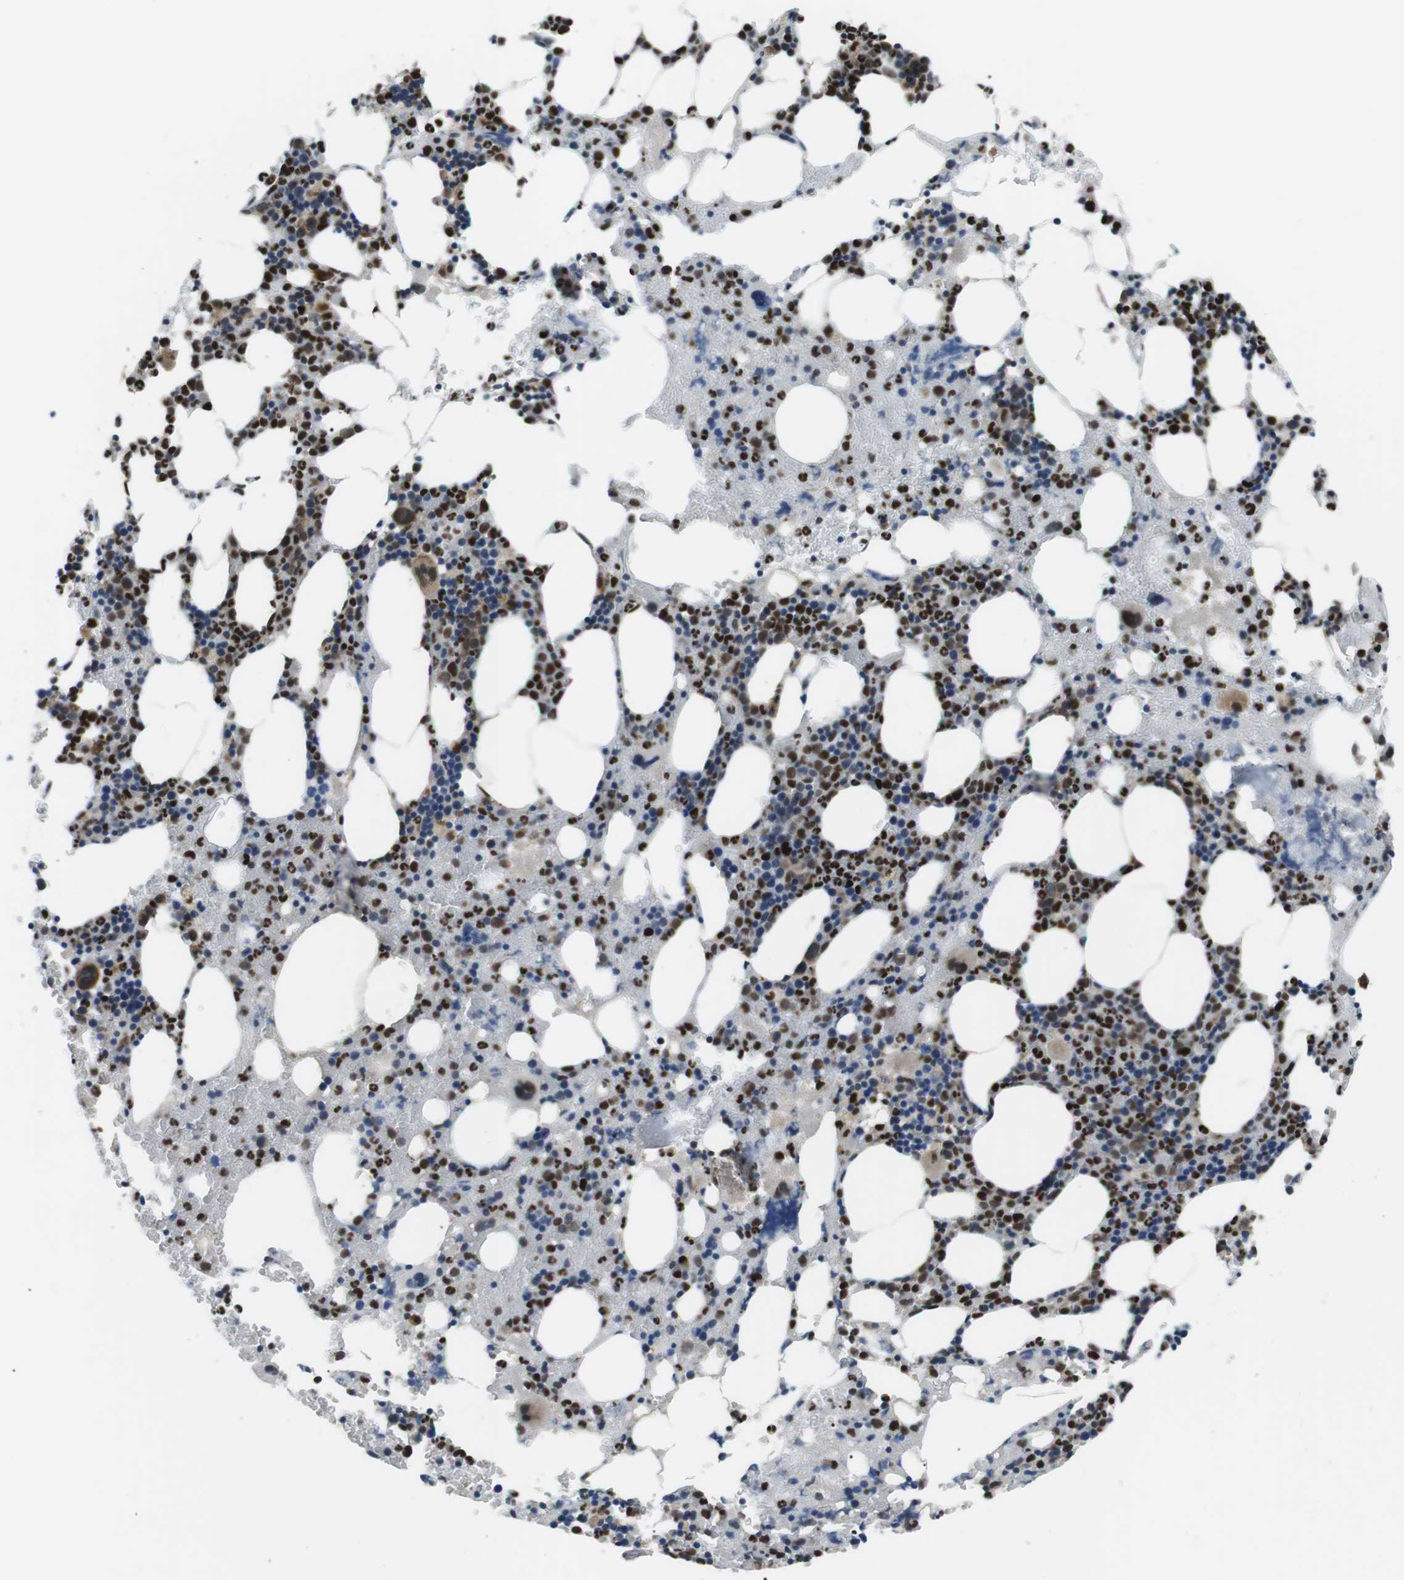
{"staining": {"intensity": "strong", "quantity": ">75%", "location": "cytoplasmic/membranous,nuclear"}, "tissue": "bone marrow", "cell_type": "Hematopoietic cells", "image_type": "normal", "snomed": [{"axis": "morphology", "description": "Normal tissue, NOS"}, {"axis": "morphology", "description": "Inflammation, NOS"}, {"axis": "topography", "description": "Bone marrow"}], "caption": "DAB (3,3'-diaminobenzidine) immunohistochemical staining of normal bone marrow exhibits strong cytoplasmic/membranous,nuclear protein positivity in approximately >75% of hematopoietic cells.", "gene": "ORAI3", "patient": {"sex": "female", "age": 64}}